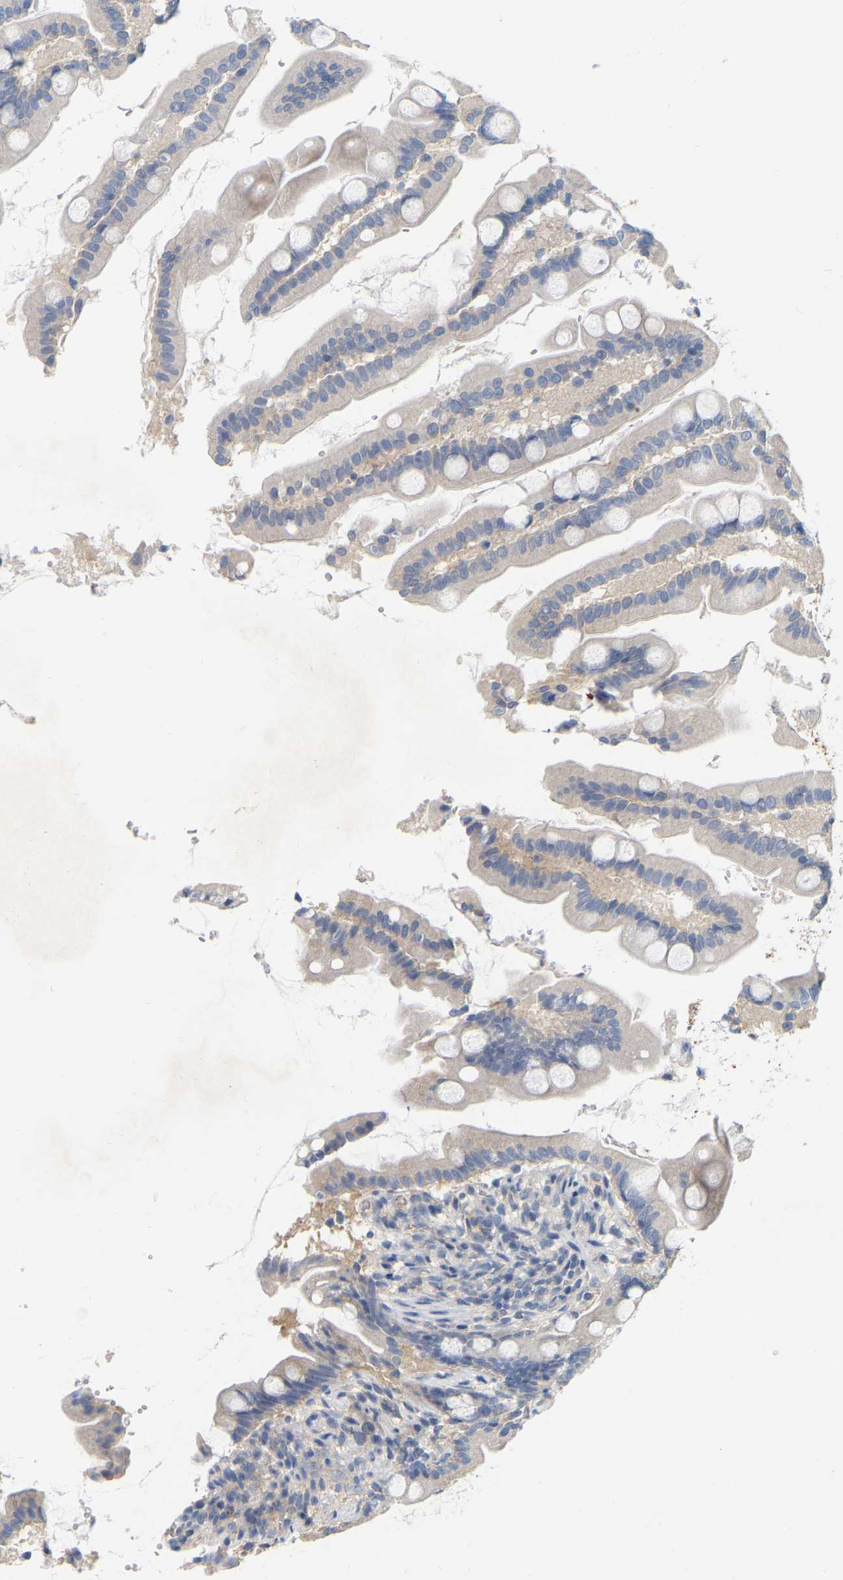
{"staining": {"intensity": "negative", "quantity": "none", "location": "none"}, "tissue": "small intestine", "cell_type": "Glandular cells", "image_type": "normal", "snomed": [{"axis": "morphology", "description": "Normal tissue, NOS"}, {"axis": "topography", "description": "Small intestine"}], "caption": "Immunohistochemistry histopathology image of unremarkable small intestine: small intestine stained with DAB (3,3'-diaminobenzidine) shows no significant protein positivity in glandular cells.", "gene": "WIPI2", "patient": {"sex": "female", "age": 56}}